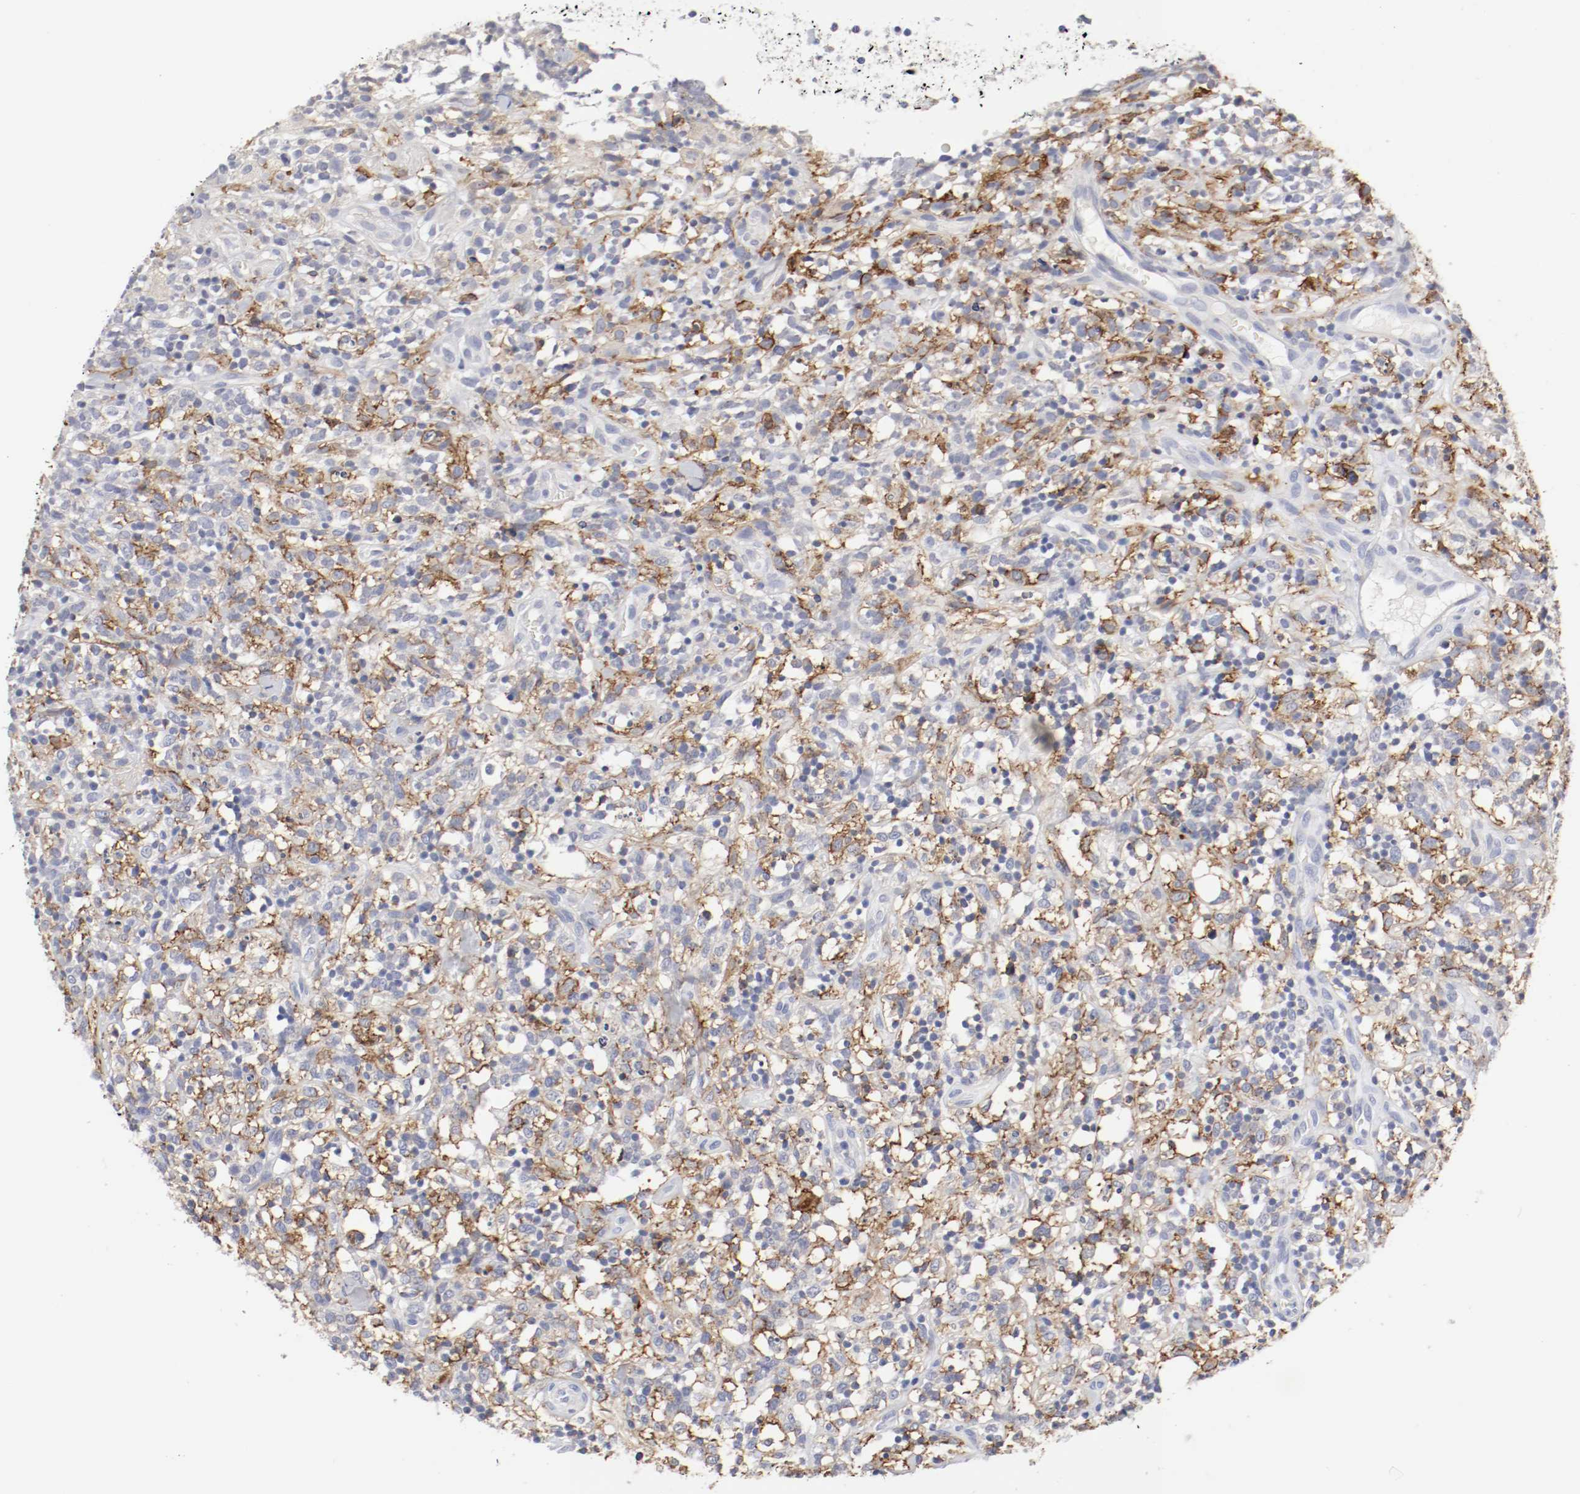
{"staining": {"intensity": "negative", "quantity": "none", "location": "none"}, "tissue": "lymphoma", "cell_type": "Tumor cells", "image_type": "cancer", "snomed": [{"axis": "morphology", "description": "Malignant lymphoma, non-Hodgkin's type, High grade"}, {"axis": "topography", "description": "Lymph node"}], "caption": "High power microscopy photomicrograph of an IHC photomicrograph of high-grade malignant lymphoma, non-Hodgkin's type, revealing no significant positivity in tumor cells.", "gene": "ITGAX", "patient": {"sex": "female", "age": 73}}